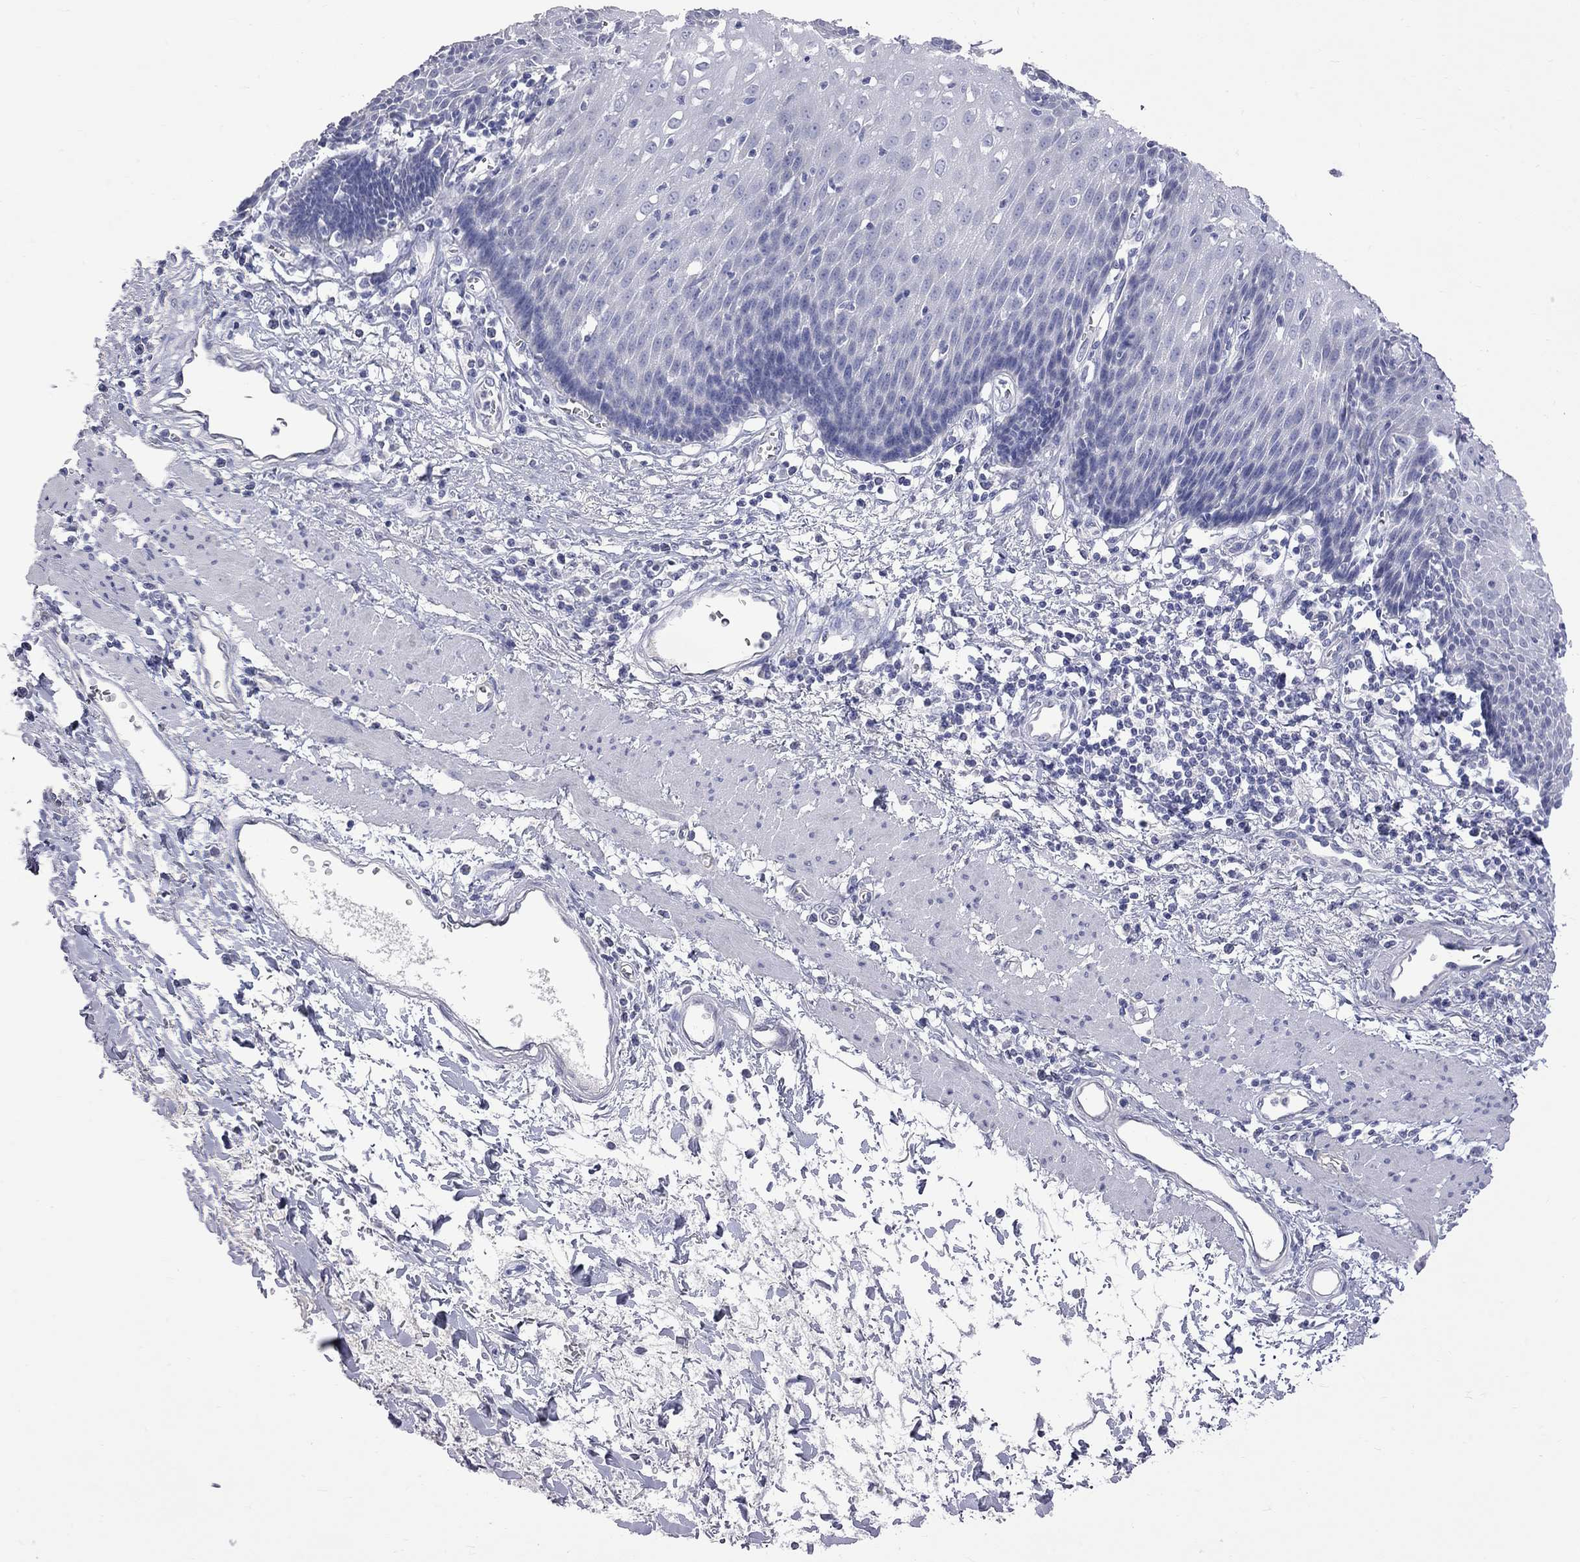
{"staining": {"intensity": "negative", "quantity": "none", "location": "none"}, "tissue": "esophagus", "cell_type": "Squamous epithelial cells", "image_type": "normal", "snomed": [{"axis": "morphology", "description": "Normal tissue, NOS"}, {"axis": "topography", "description": "Esophagus"}], "caption": "This is a photomicrograph of immunohistochemistry staining of normal esophagus, which shows no staining in squamous epithelial cells.", "gene": "KCND2", "patient": {"sex": "male", "age": 57}}